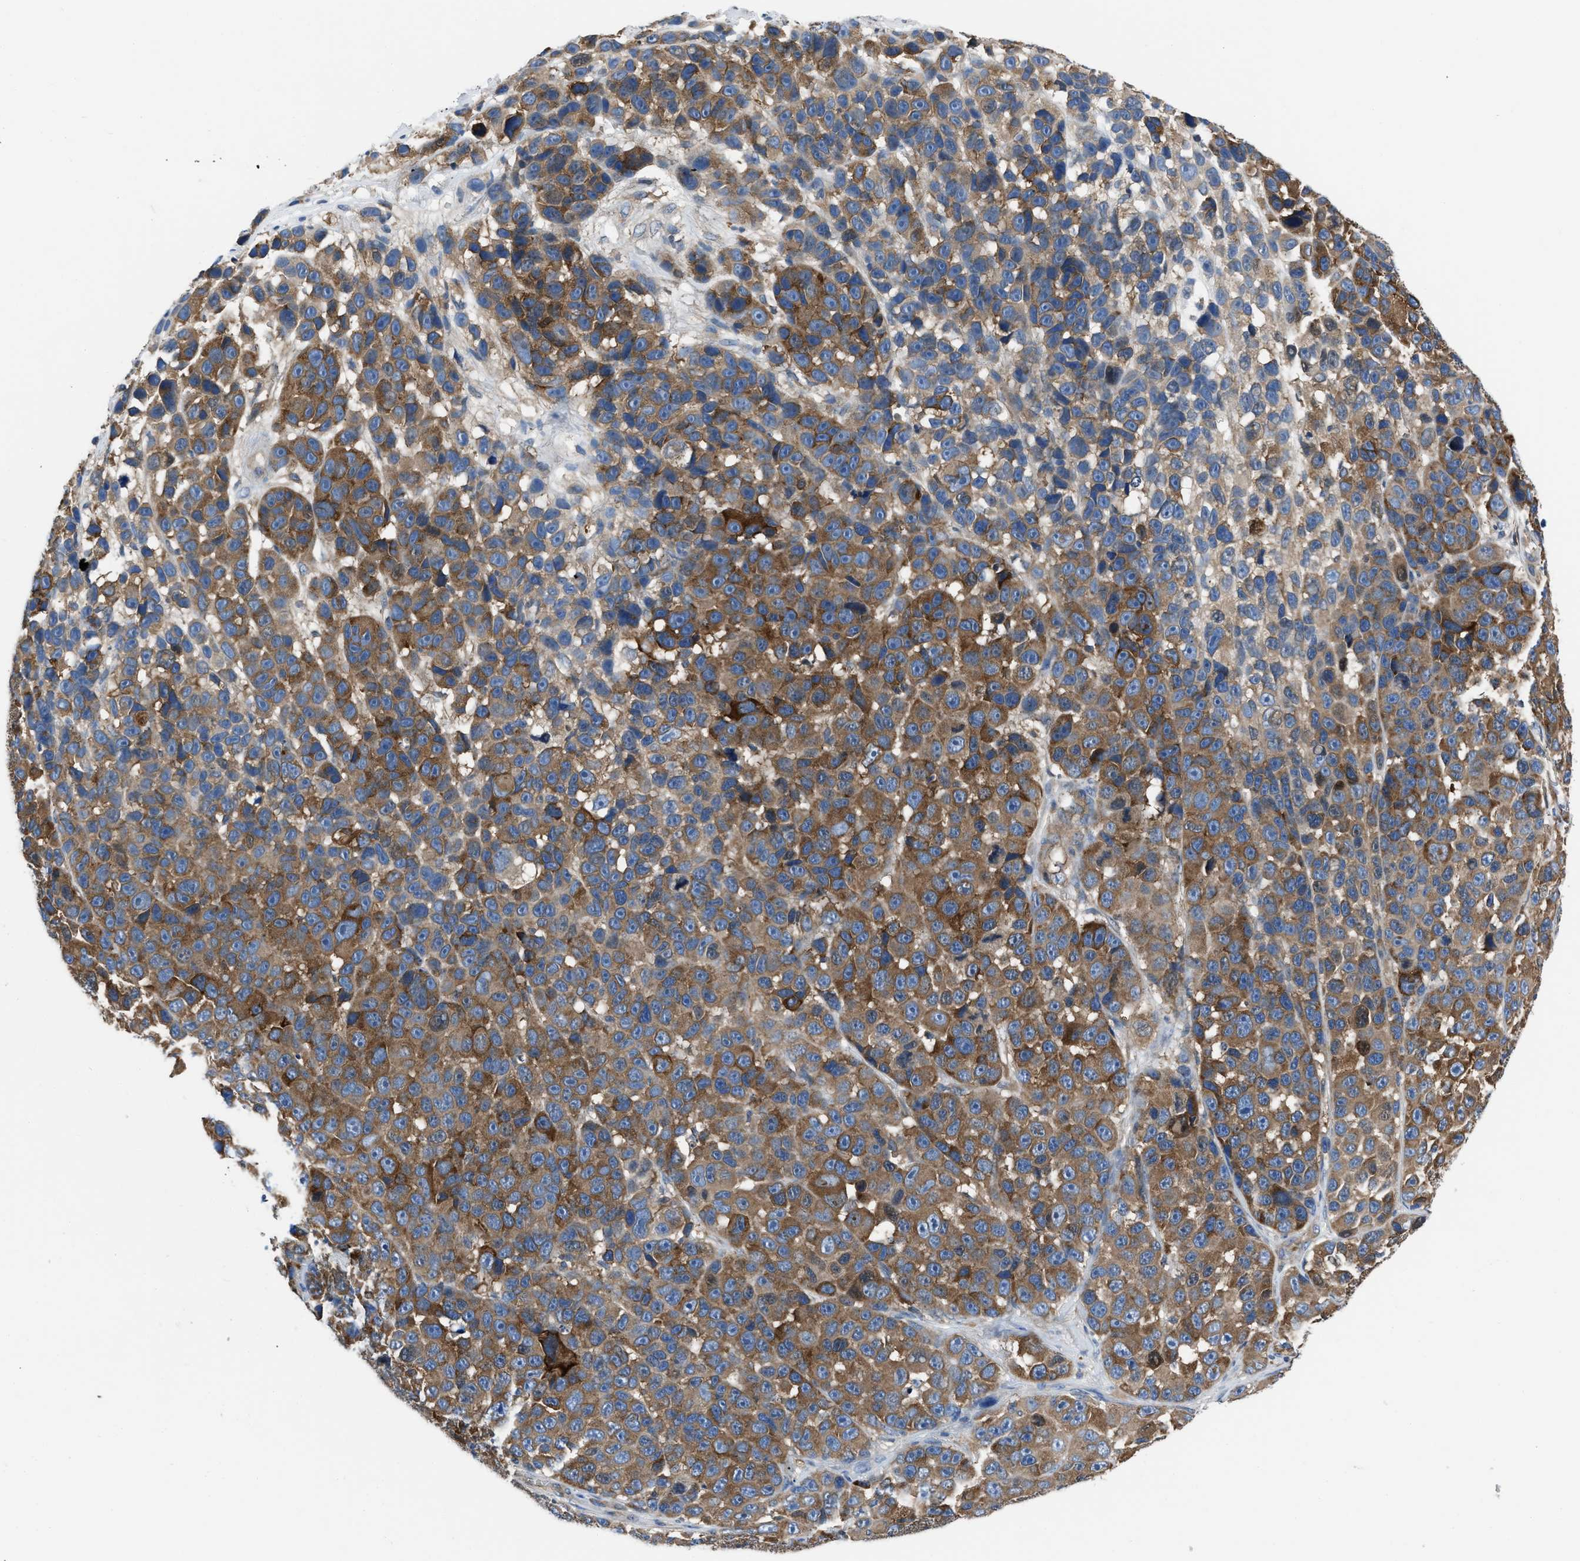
{"staining": {"intensity": "moderate", "quantity": ">75%", "location": "cytoplasmic/membranous"}, "tissue": "melanoma", "cell_type": "Tumor cells", "image_type": "cancer", "snomed": [{"axis": "morphology", "description": "Malignant melanoma, NOS"}, {"axis": "topography", "description": "Skin"}], "caption": "Human melanoma stained with a protein marker exhibits moderate staining in tumor cells.", "gene": "YARS1", "patient": {"sex": "male", "age": 53}}